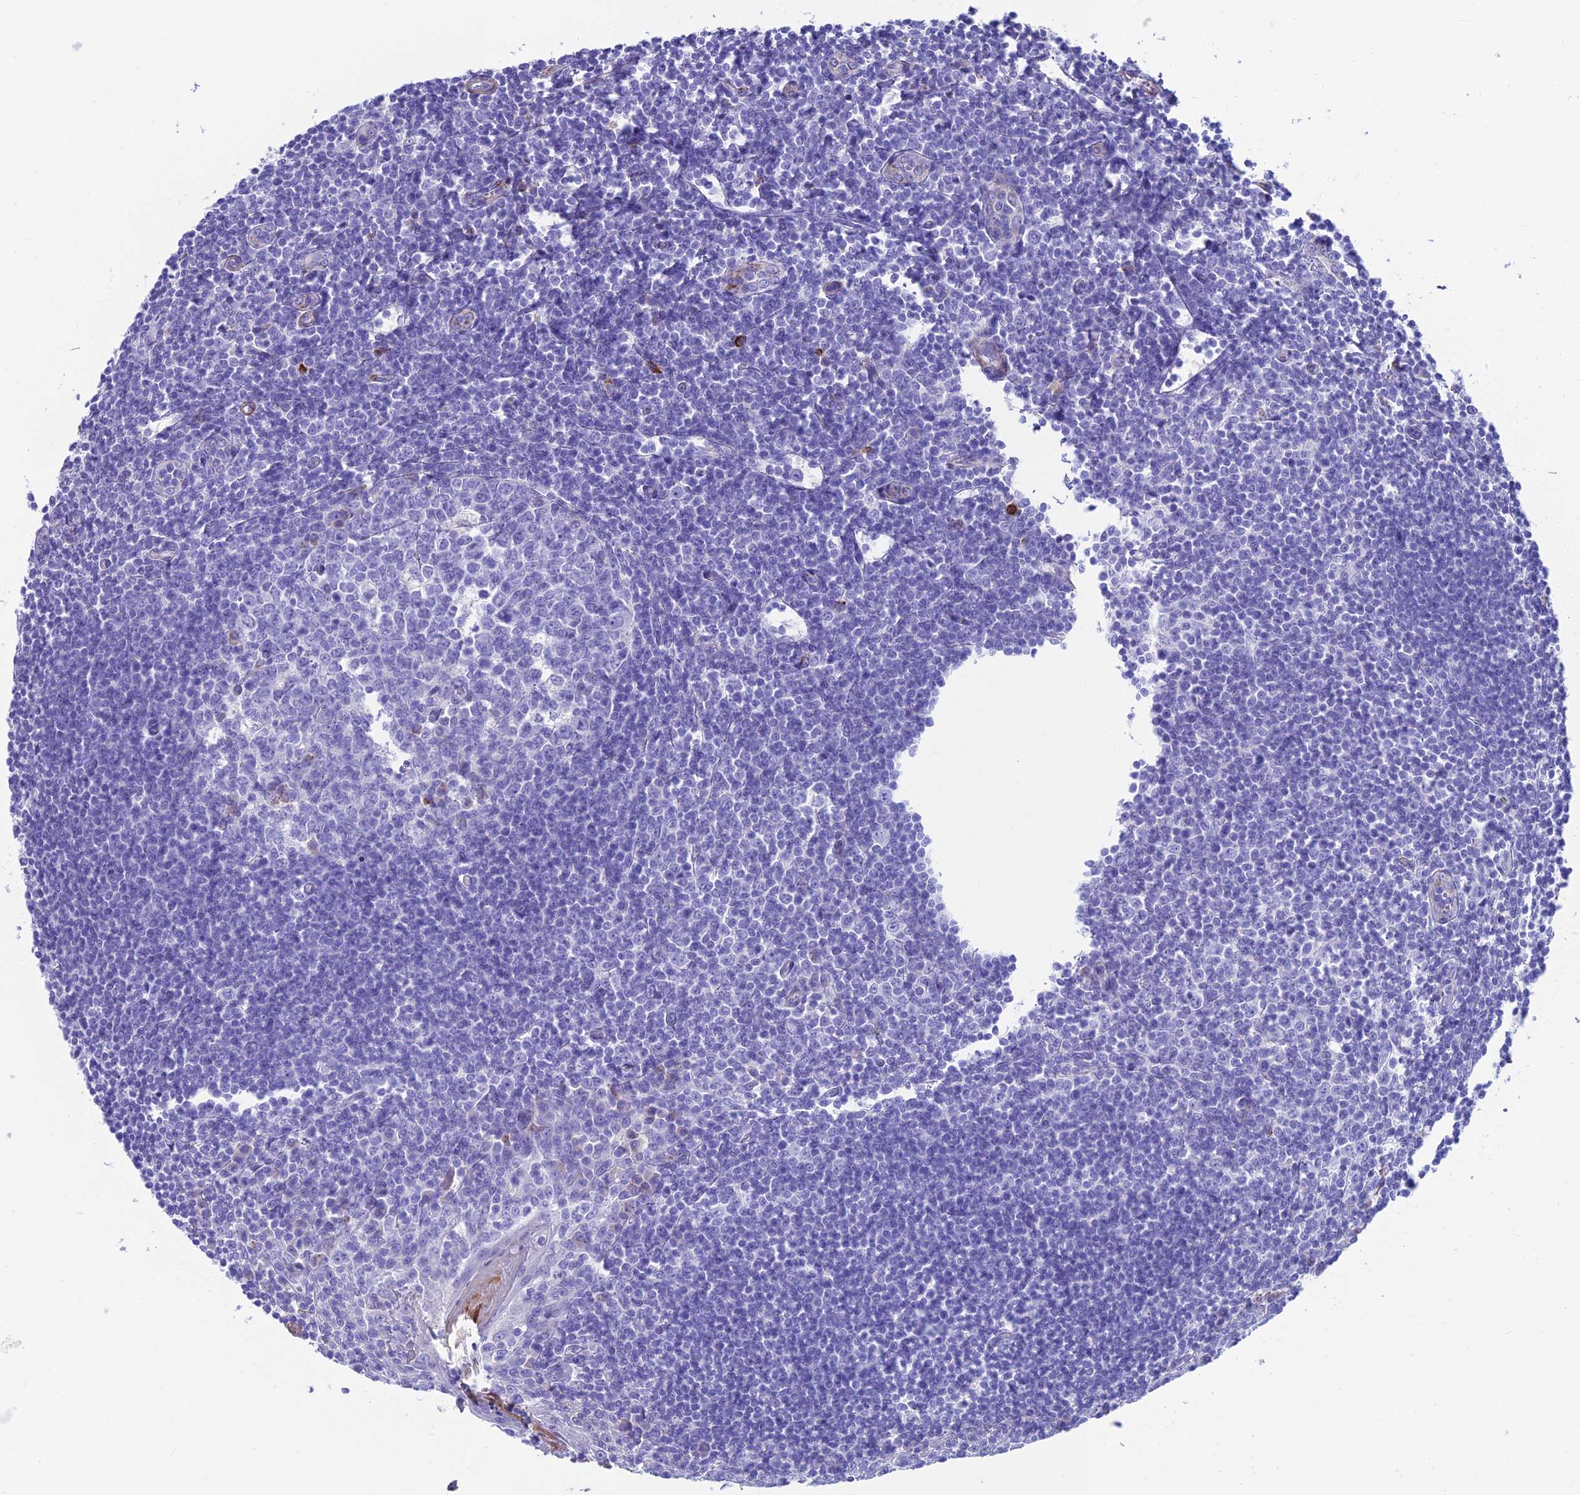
{"staining": {"intensity": "negative", "quantity": "none", "location": "none"}, "tissue": "tonsil", "cell_type": "Germinal center cells", "image_type": "normal", "snomed": [{"axis": "morphology", "description": "Normal tissue, NOS"}, {"axis": "topography", "description": "Tonsil"}], "caption": "IHC of normal tonsil demonstrates no staining in germinal center cells.", "gene": "GNG11", "patient": {"sex": "male", "age": 27}}